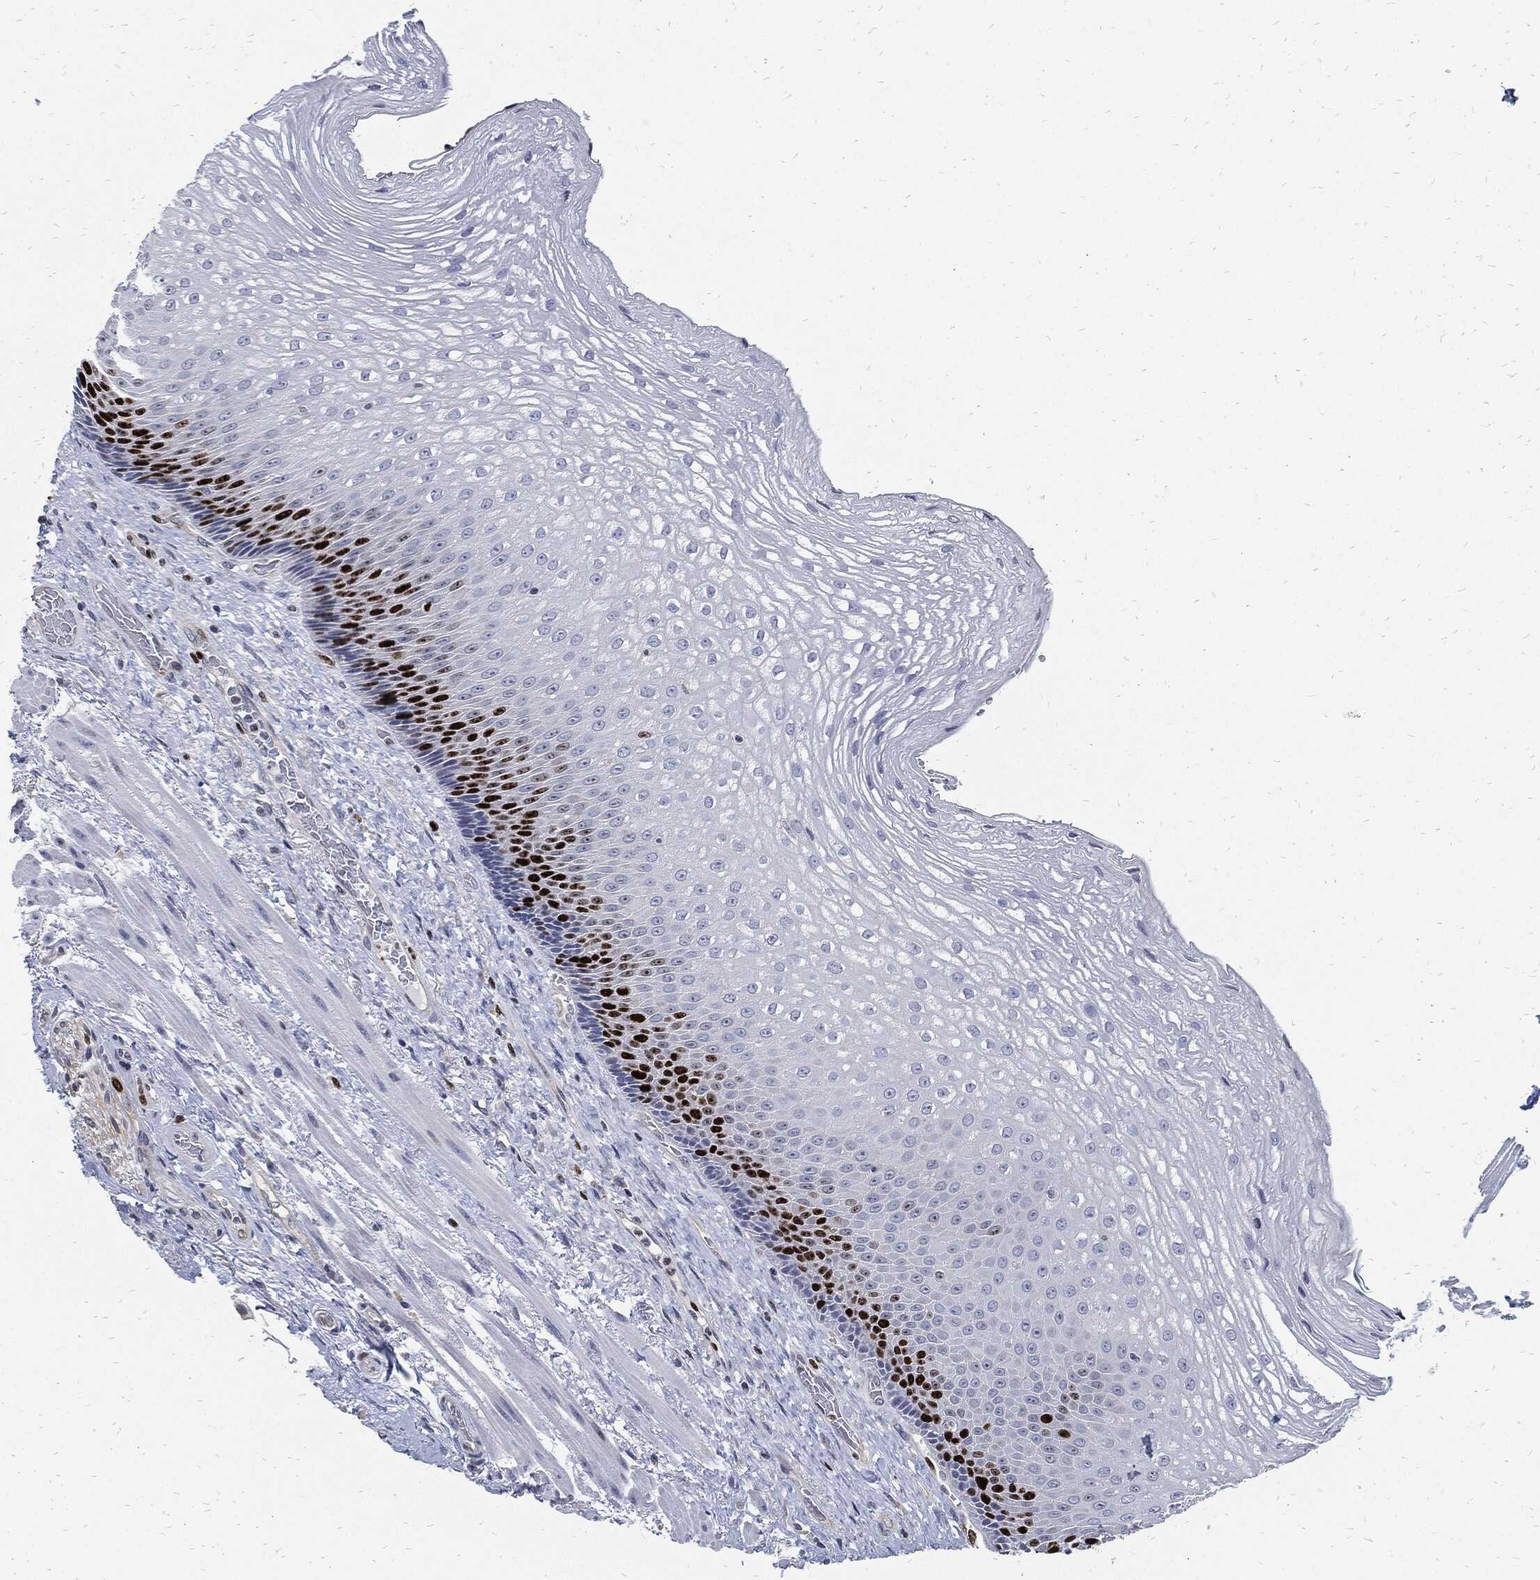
{"staining": {"intensity": "strong", "quantity": "<25%", "location": "nuclear"}, "tissue": "esophagus", "cell_type": "Squamous epithelial cells", "image_type": "normal", "snomed": [{"axis": "morphology", "description": "Normal tissue, NOS"}, {"axis": "topography", "description": "Esophagus"}], "caption": "The immunohistochemical stain shows strong nuclear expression in squamous epithelial cells of normal esophagus. (Stains: DAB in brown, nuclei in blue, Microscopy: brightfield microscopy at high magnification).", "gene": "MKI67", "patient": {"sex": "male", "age": 63}}